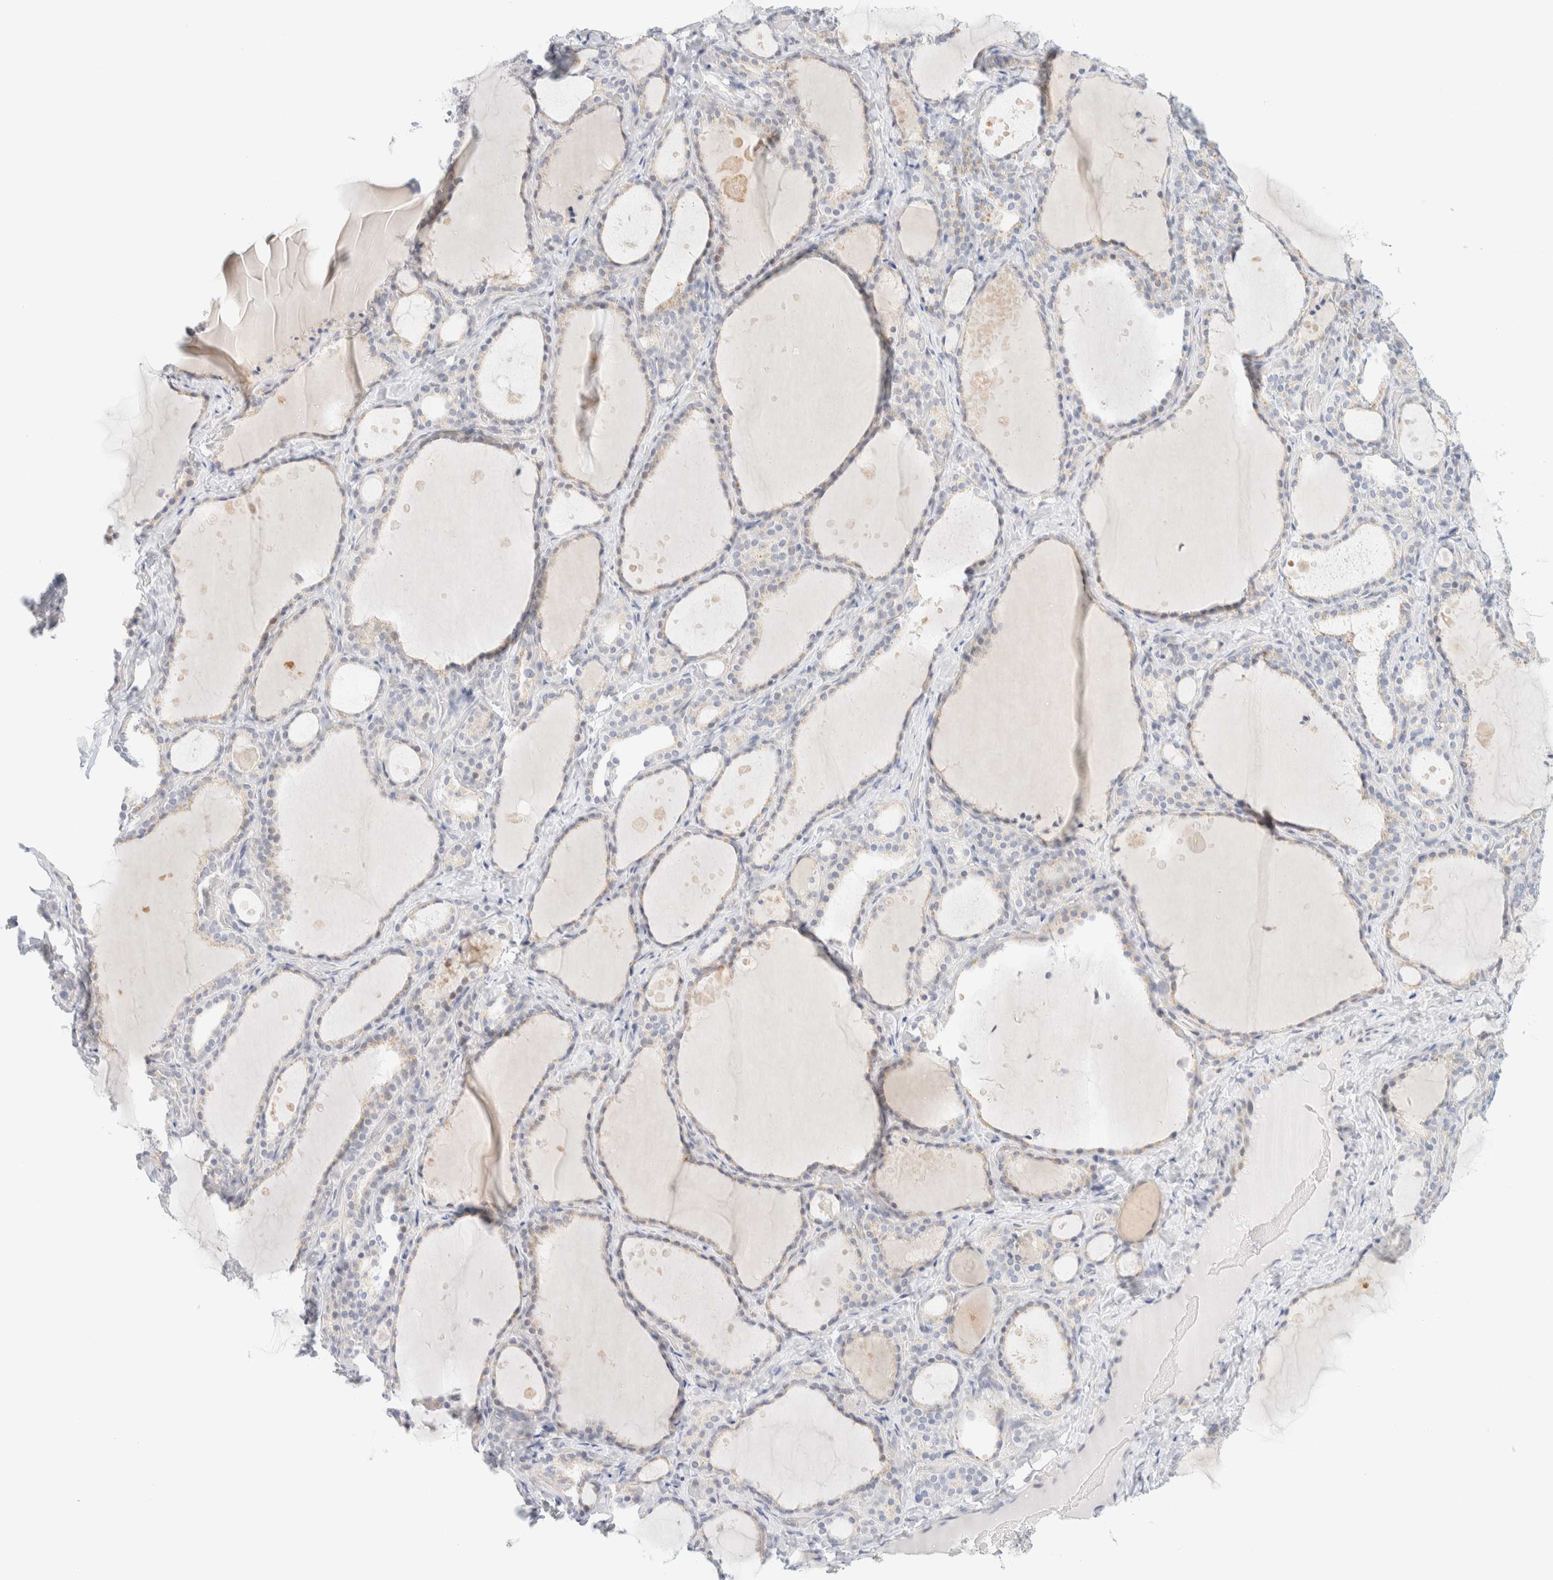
{"staining": {"intensity": "weak", "quantity": "<25%", "location": "cytoplasmic/membranous"}, "tissue": "thyroid gland", "cell_type": "Glandular cells", "image_type": "normal", "snomed": [{"axis": "morphology", "description": "Normal tissue, NOS"}, {"axis": "topography", "description": "Thyroid gland"}], "caption": "Human thyroid gland stained for a protein using immunohistochemistry (IHC) displays no expression in glandular cells.", "gene": "SPNS3", "patient": {"sex": "female", "age": 44}}